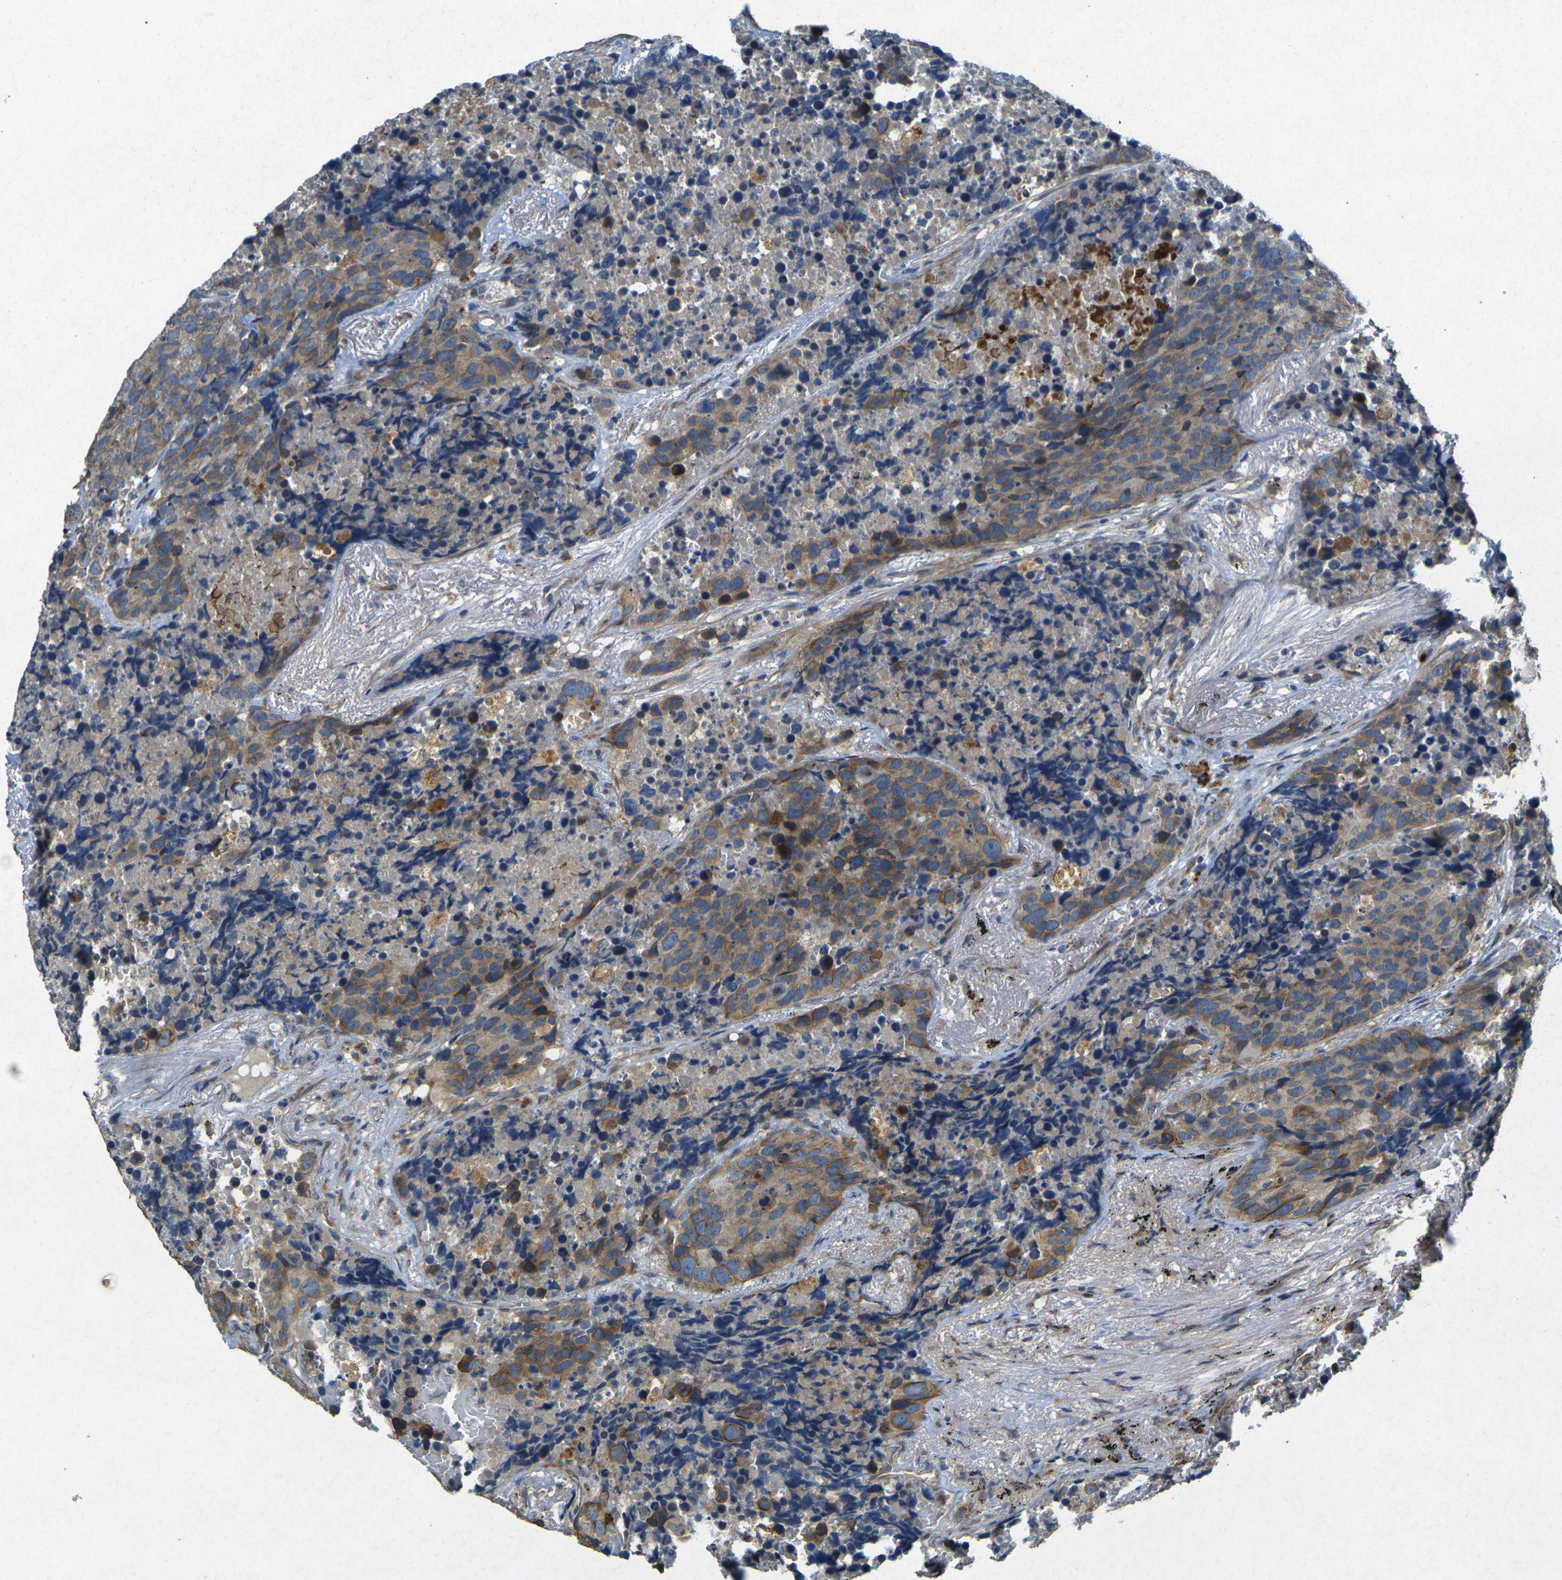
{"staining": {"intensity": "moderate", "quantity": ">75%", "location": "cytoplasmic/membranous"}, "tissue": "carcinoid", "cell_type": "Tumor cells", "image_type": "cancer", "snomed": [{"axis": "morphology", "description": "Carcinoid, malignant, NOS"}, {"axis": "topography", "description": "Lung"}], "caption": "About >75% of tumor cells in human carcinoid exhibit moderate cytoplasmic/membranous protein expression as visualized by brown immunohistochemical staining.", "gene": "RGMA", "patient": {"sex": "male", "age": 60}}